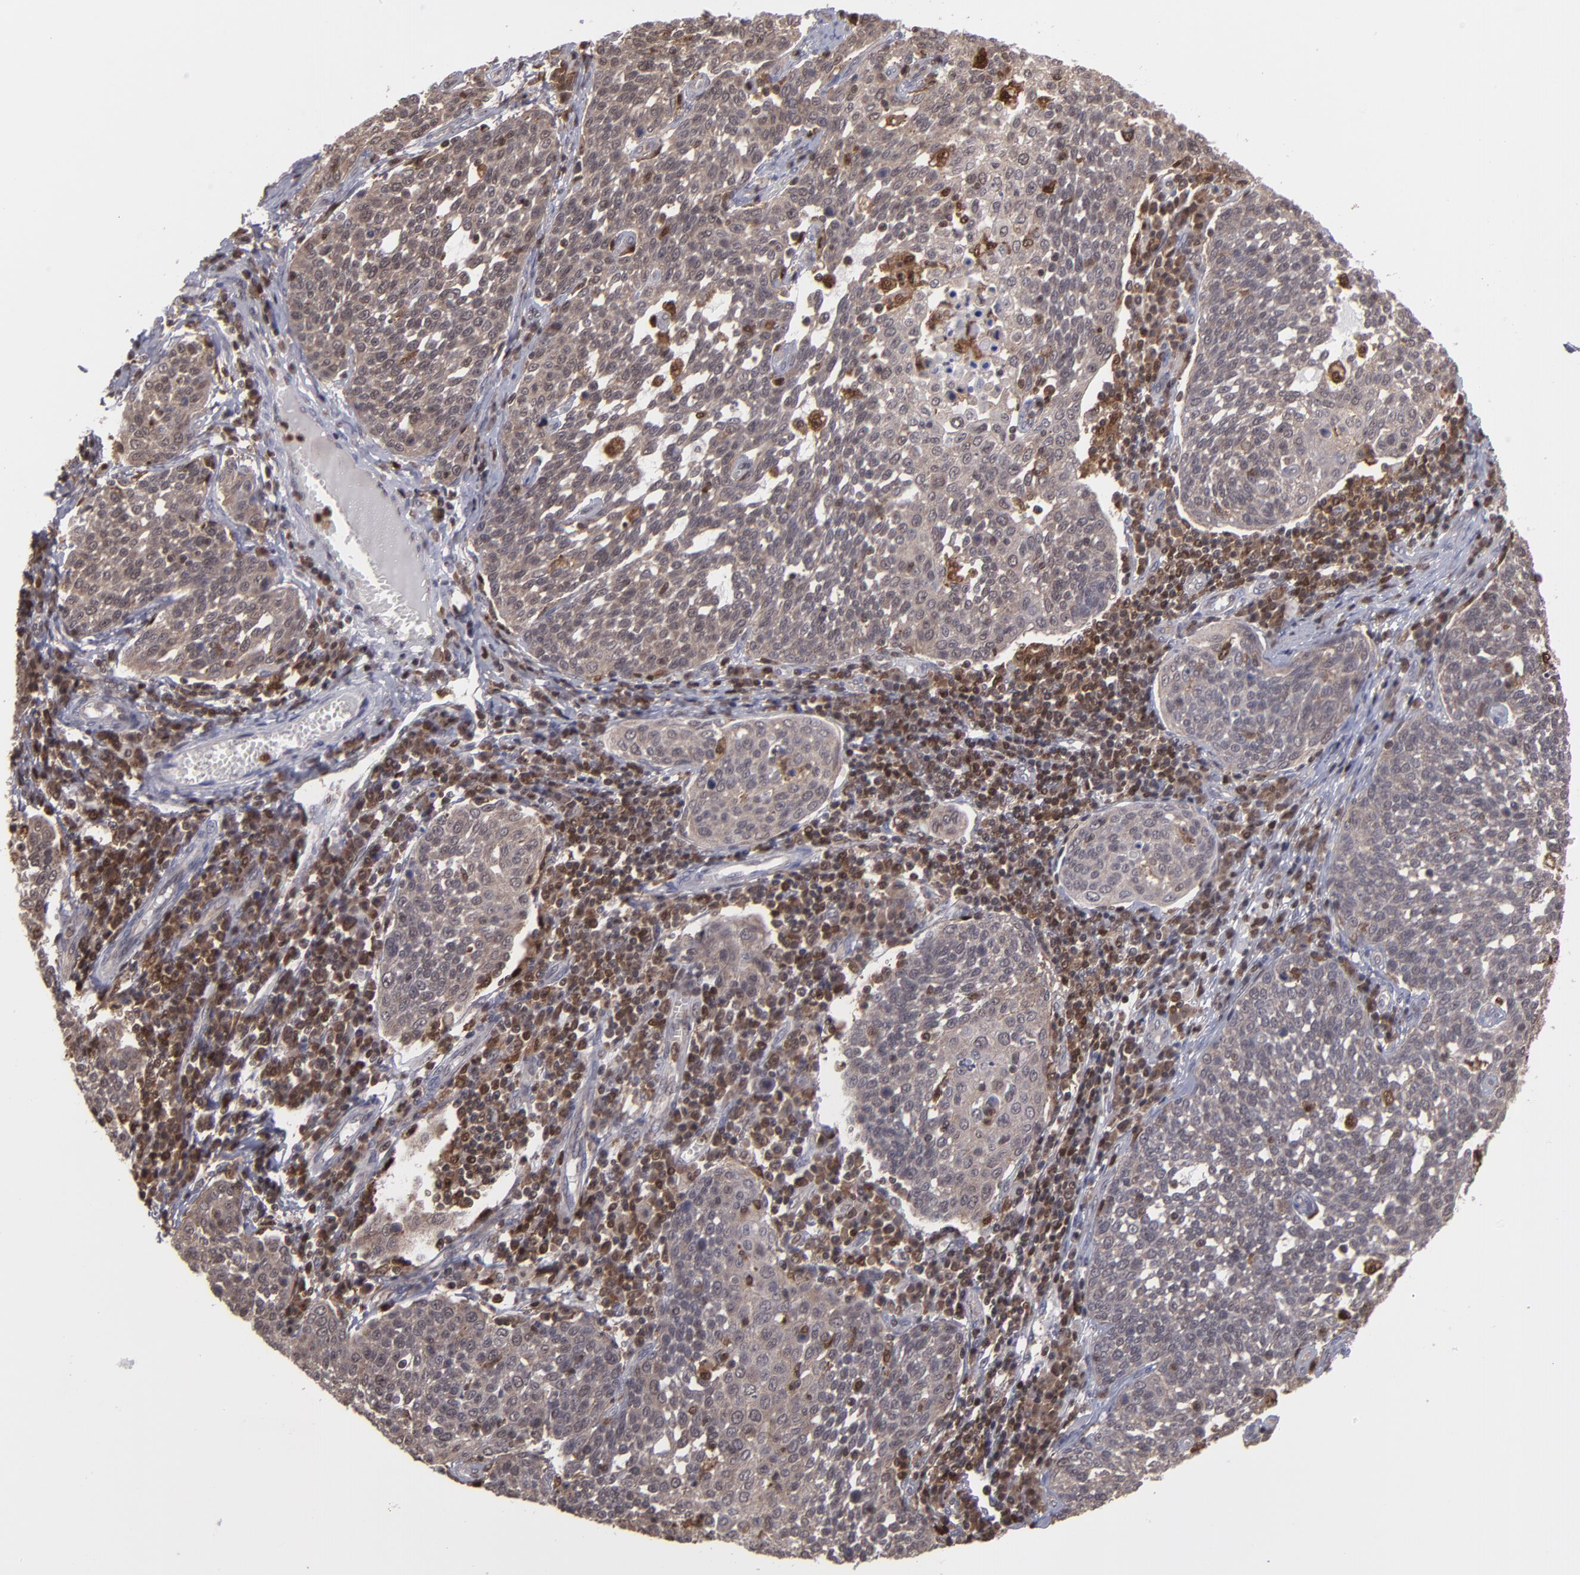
{"staining": {"intensity": "weak", "quantity": ">75%", "location": "cytoplasmic/membranous"}, "tissue": "cervical cancer", "cell_type": "Tumor cells", "image_type": "cancer", "snomed": [{"axis": "morphology", "description": "Squamous cell carcinoma, NOS"}, {"axis": "topography", "description": "Cervix"}], "caption": "This image shows cervical cancer (squamous cell carcinoma) stained with IHC to label a protein in brown. The cytoplasmic/membranous of tumor cells show weak positivity for the protein. Nuclei are counter-stained blue.", "gene": "GRB2", "patient": {"sex": "female", "age": 34}}